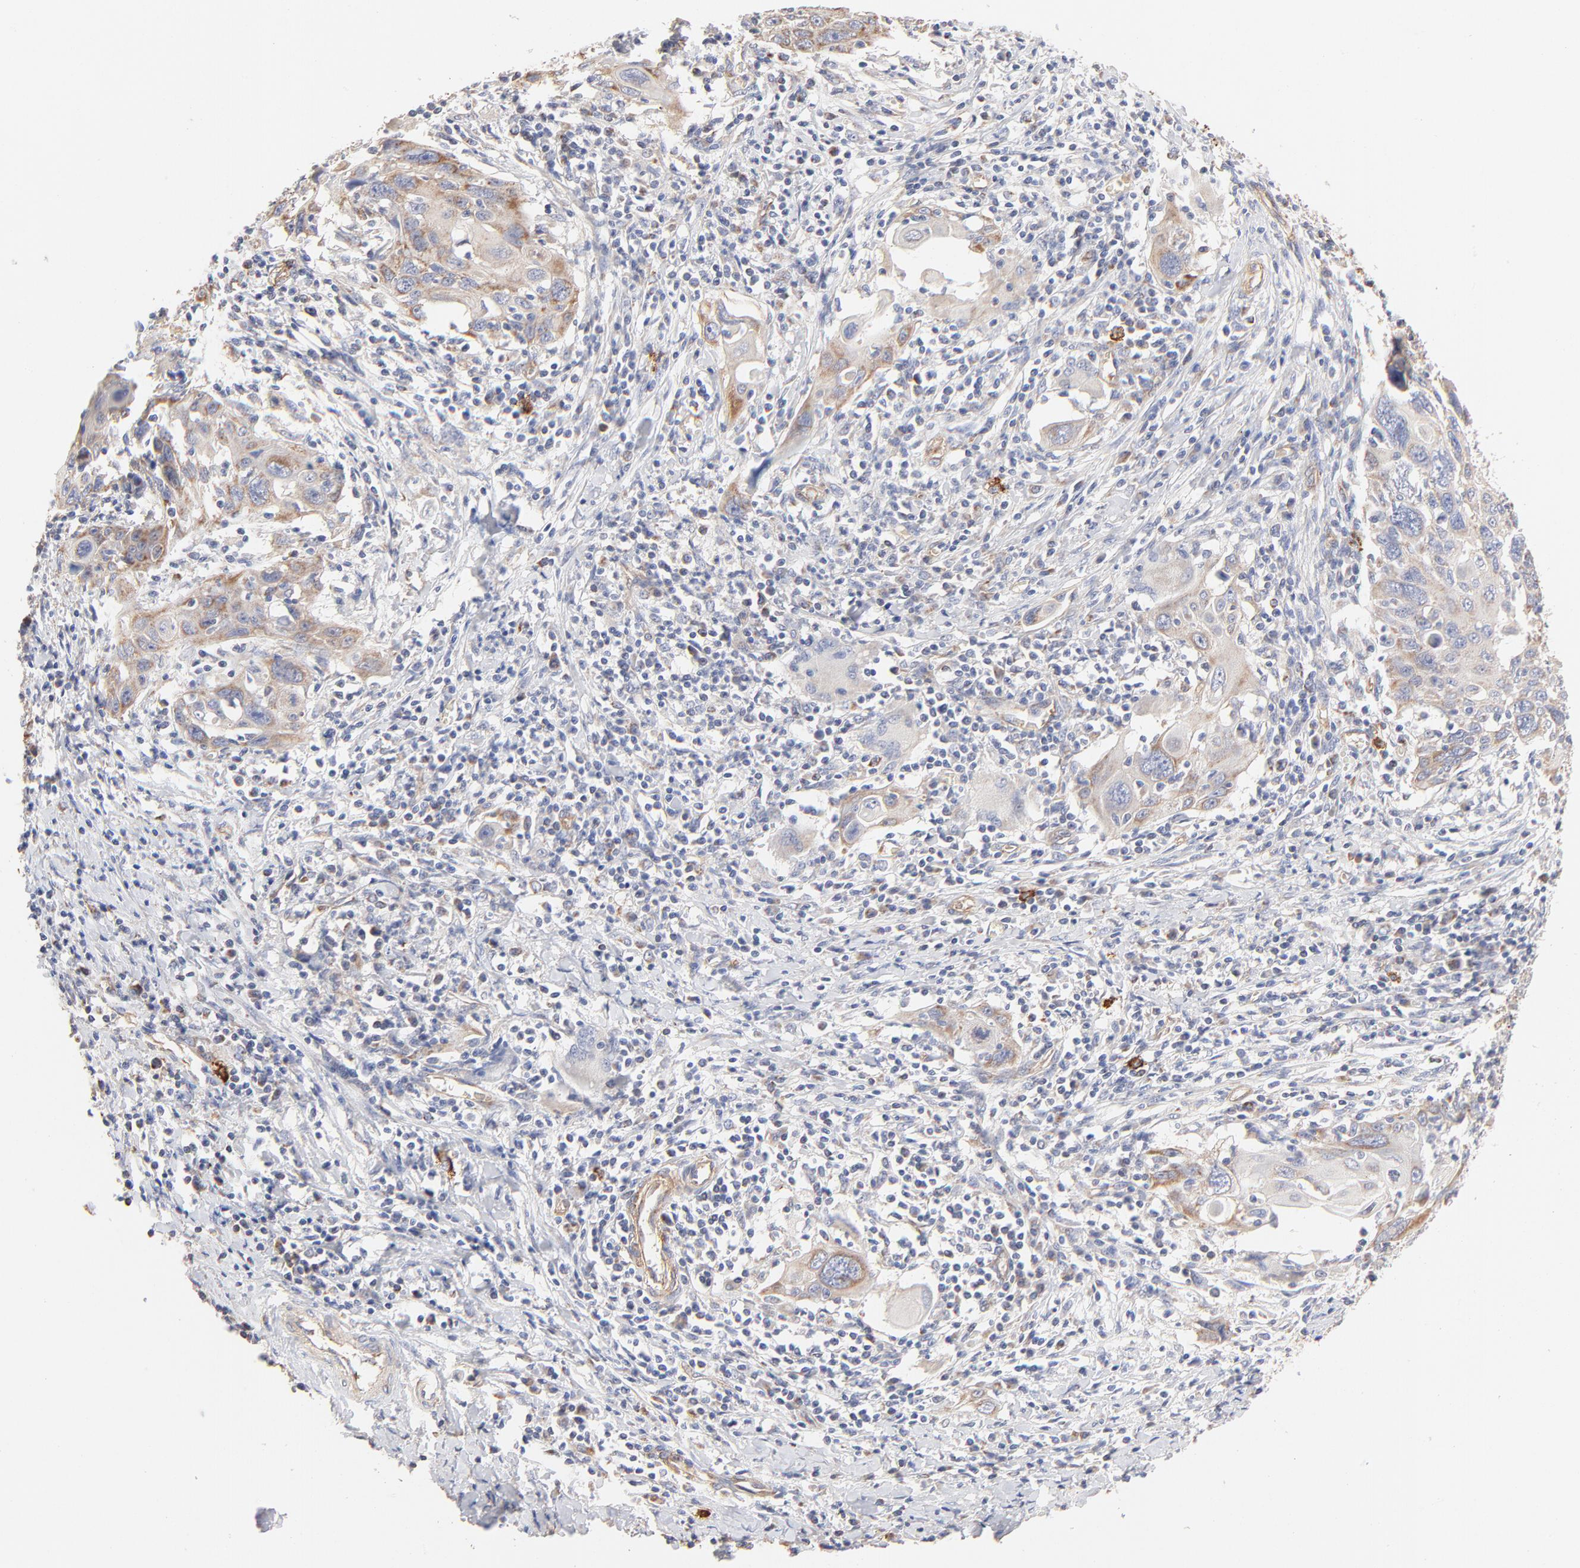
{"staining": {"intensity": "weak", "quantity": "25%-75%", "location": "cytoplasmic/membranous"}, "tissue": "cervical cancer", "cell_type": "Tumor cells", "image_type": "cancer", "snomed": [{"axis": "morphology", "description": "Squamous cell carcinoma, NOS"}, {"axis": "topography", "description": "Cervix"}], "caption": "An immunohistochemistry histopathology image of neoplastic tissue is shown. Protein staining in brown labels weak cytoplasmic/membranous positivity in squamous cell carcinoma (cervical) within tumor cells.", "gene": "SPTB", "patient": {"sex": "female", "age": 54}}